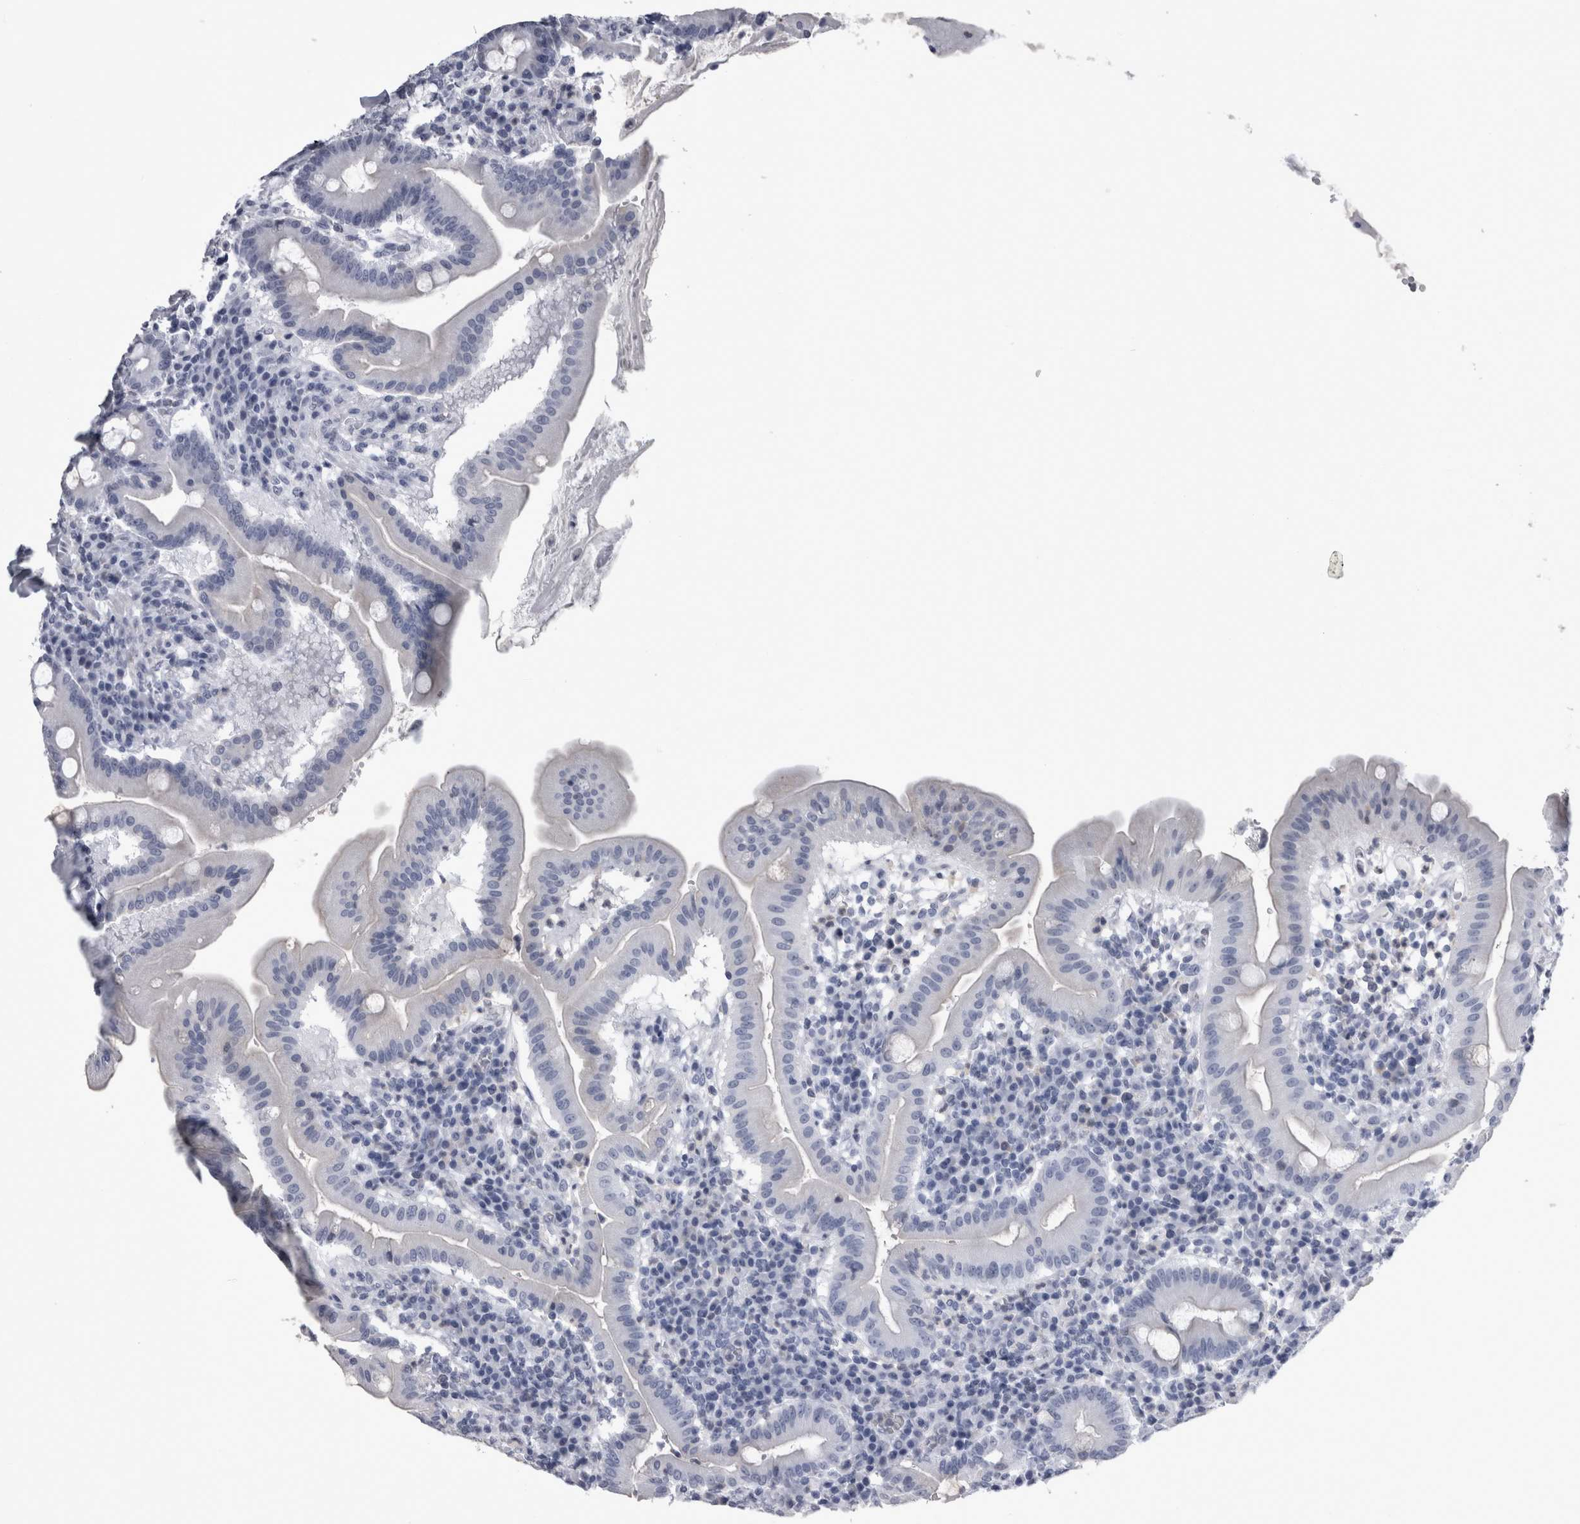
{"staining": {"intensity": "negative", "quantity": "none", "location": "none"}, "tissue": "duodenum", "cell_type": "Glandular cells", "image_type": "normal", "snomed": [{"axis": "morphology", "description": "Normal tissue, NOS"}, {"axis": "topography", "description": "Duodenum"}], "caption": "An immunohistochemistry (IHC) micrograph of normal duodenum is shown. There is no staining in glandular cells of duodenum. (Brightfield microscopy of DAB (3,3'-diaminobenzidine) IHC at high magnification).", "gene": "ALDH8A1", "patient": {"sex": "male", "age": 50}}